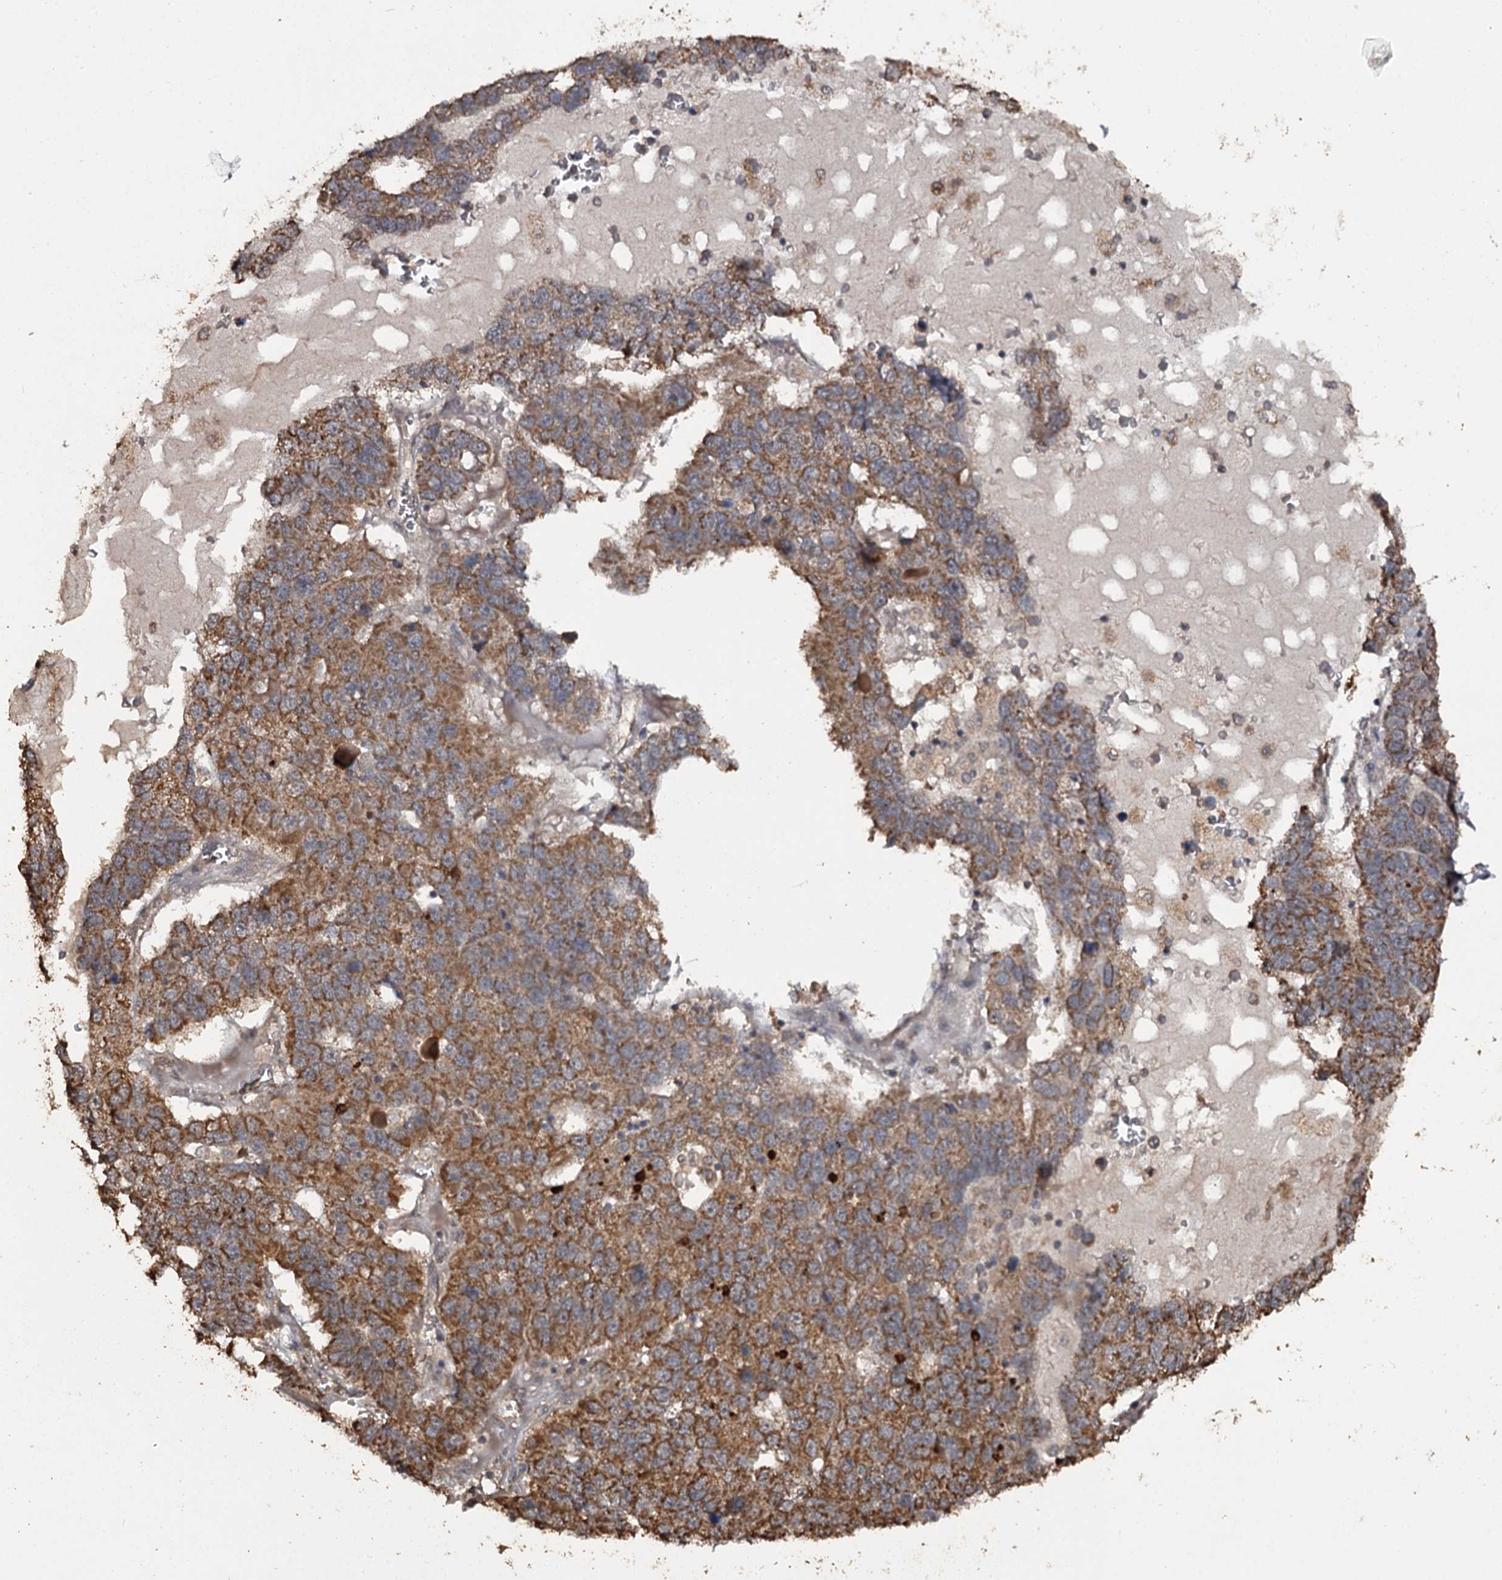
{"staining": {"intensity": "strong", "quantity": ">75%", "location": "cytoplasmic/membranous"}, "tissue": "pancreatic cancer", "cell_type": "Tumor cells", "image_type": "cancer", "snomed": [{"axis": "morphology", "description": "Adenocarcinoma, NOS"}, {"axis": "topography", "description": "Pancreas"}], "caption": "Approximately >75% of tumor cells in pancreatic adenocarcinoma reveal strong cytoplasmic/membranous protein staining as visualized by brown immunohistochemical staining.", "gene": "WIPI1", "patient": {"sex": "female", "age": 61}}